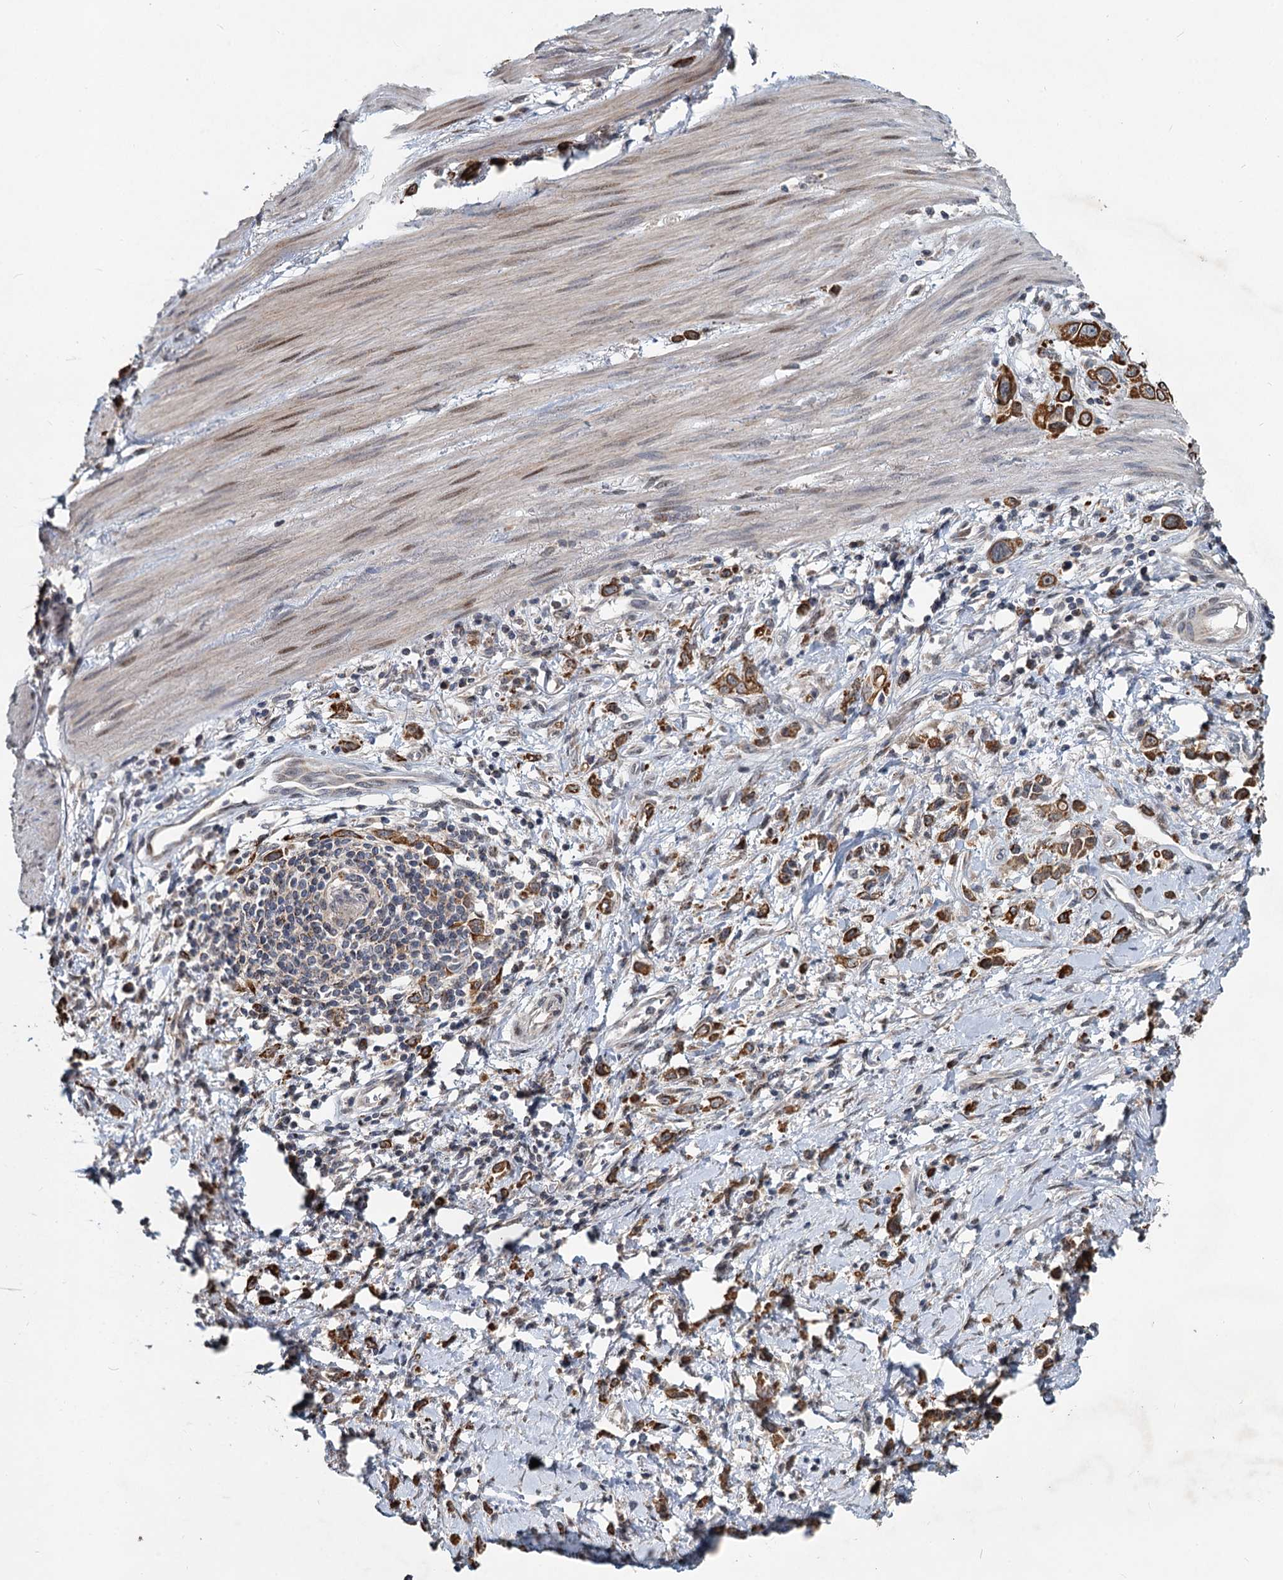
{"staining": {"intensity": "moderate", "quantity": ">75%", "location": "cytoplasmic/membranous"}, "tissue": "stomach cancer", "cell_type": "Tumor cells", "image_type": "cancer", "snomed": [{"axis": "morphology", "description": "Adenocarcinoma, NOS"}, {"axis": "topography", "description": "Stomach"}], "caption": "The immunohistochemical stain labels moderate cytoplasmic/membranous positivity in tumor cells of stomach adenocarcinoma tissue.", "gene": "RITA1", "patient": {"sex": "female", "age": 76}}